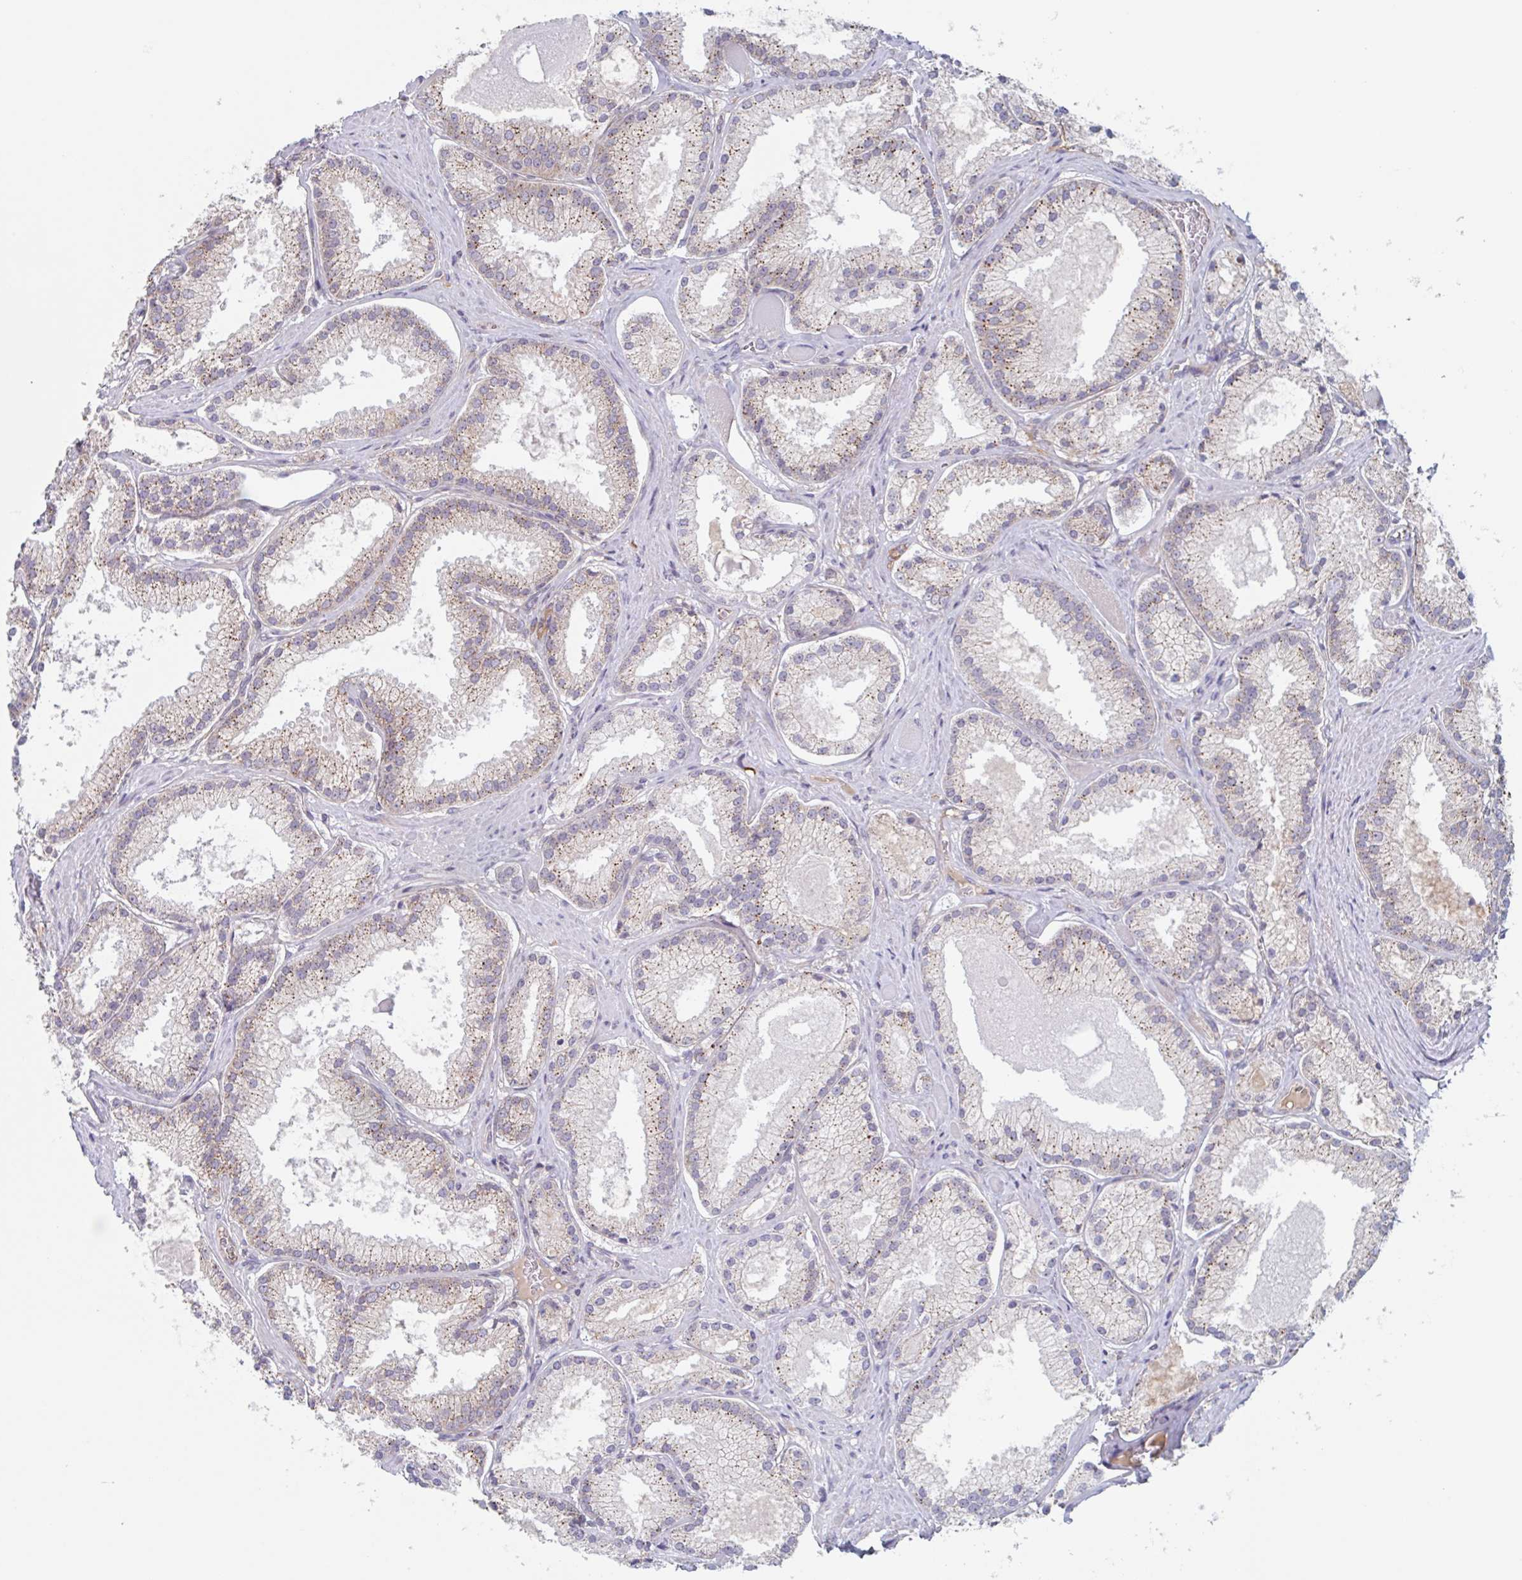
{"staining": {"intensity": "moderate", "quantity": ">75%", "location": "cytoplasmic/membranous"}, "tissue": "prostate cancer", "cell_type": "Tumor cells", "image_type": "cancer", "snomed": [{"axis": "morphology", "description": "Adenocarcinoma, High grade"}, {"axis": "topography", "description": "Prostate"}], "caption": "This is an image of IHC staining of prostate cancer, which shows moderate positivity in the cytoplasmic/membranous of tumor cells.", "gene": "SURF1", "patient": {"sex": "male", "age": 68}}